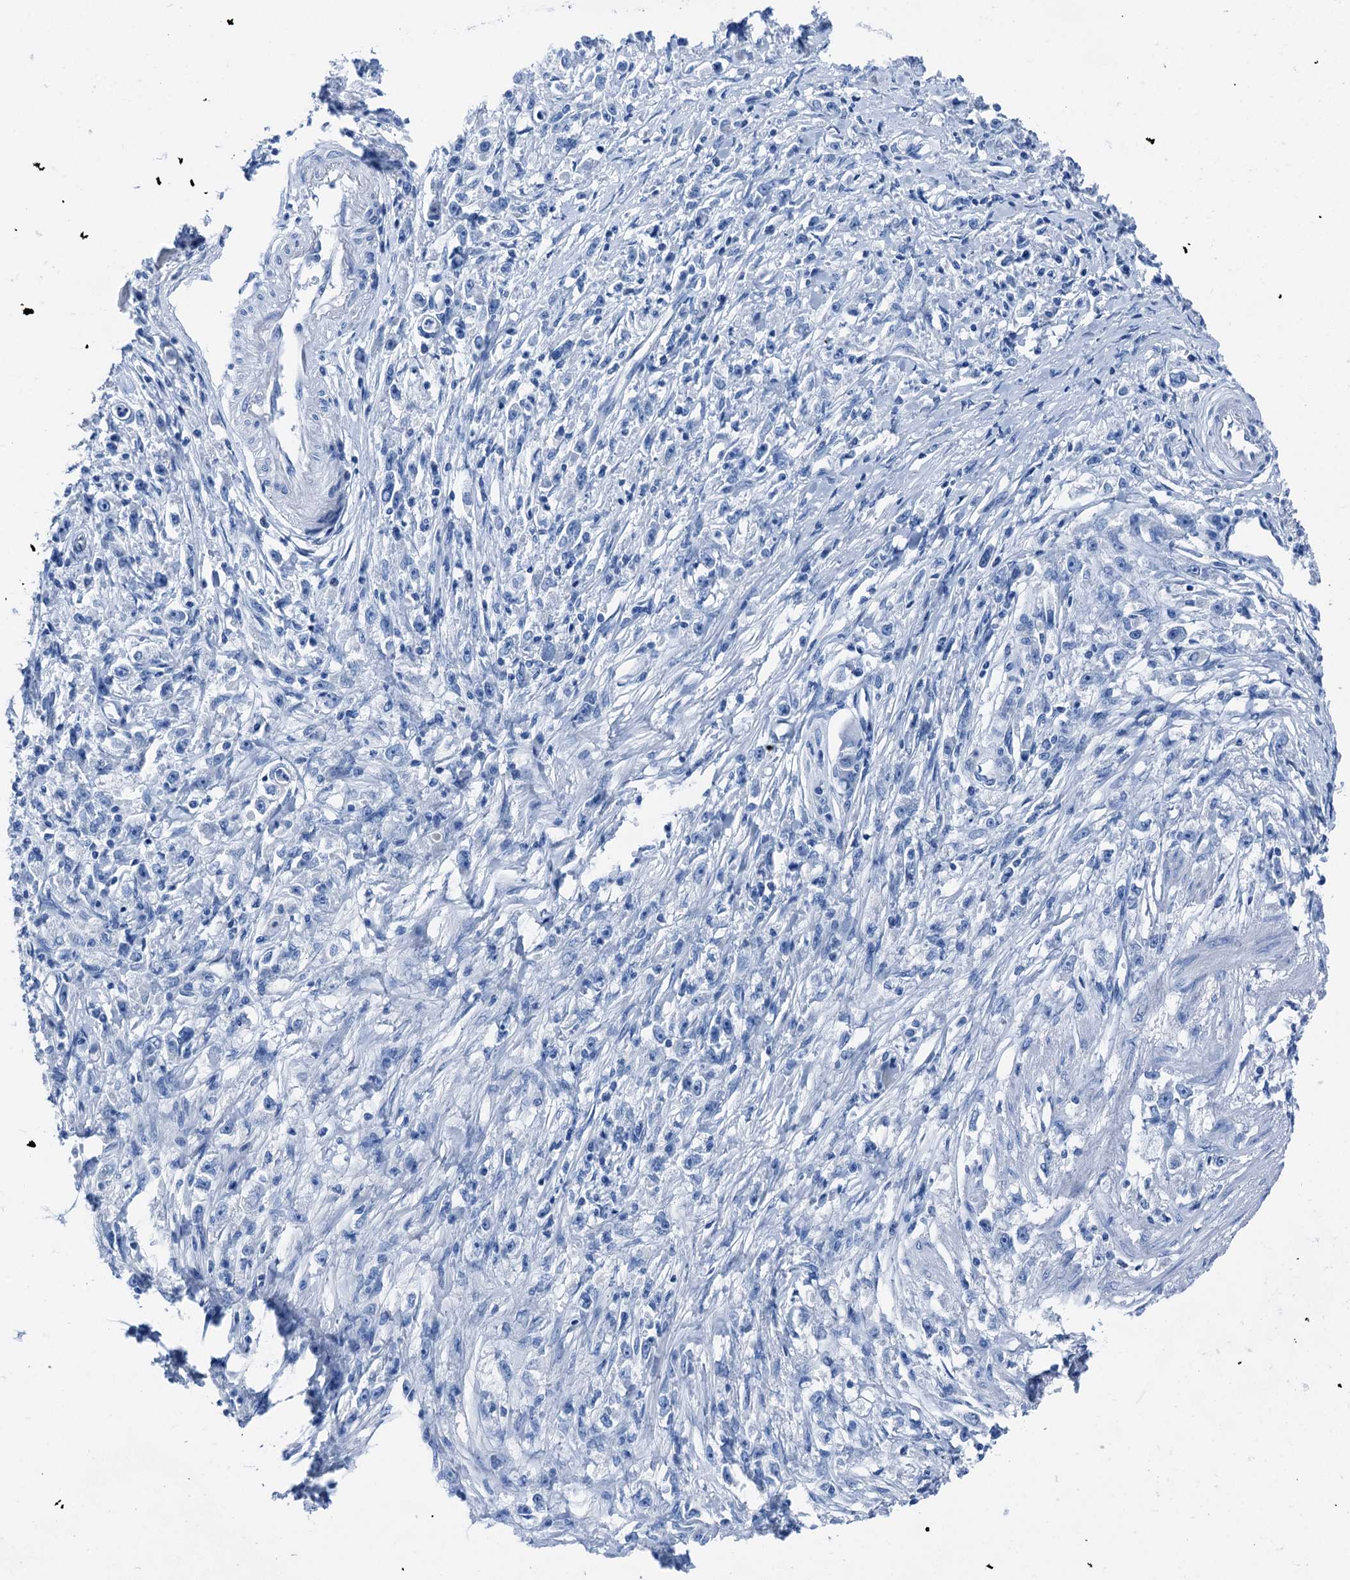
{"staining": {"intensity": "negative", "quantity": "none", "location": "none"}, "tissue": "stomach cancer", "cell_type": "Tumor cells", "image_type": "cancer", "snomed": [{"axis": "morphology", "description": "Adenocarcinoma, NOS"}, {"axis": "topography", "description": "Stomach"}], "caption": "Immunohistochemistry (IHC) of human stomach cancer displays no staining in tumor cells.", "gene": "CBLN3", "patient": {"sex": "female", "age": 59}}